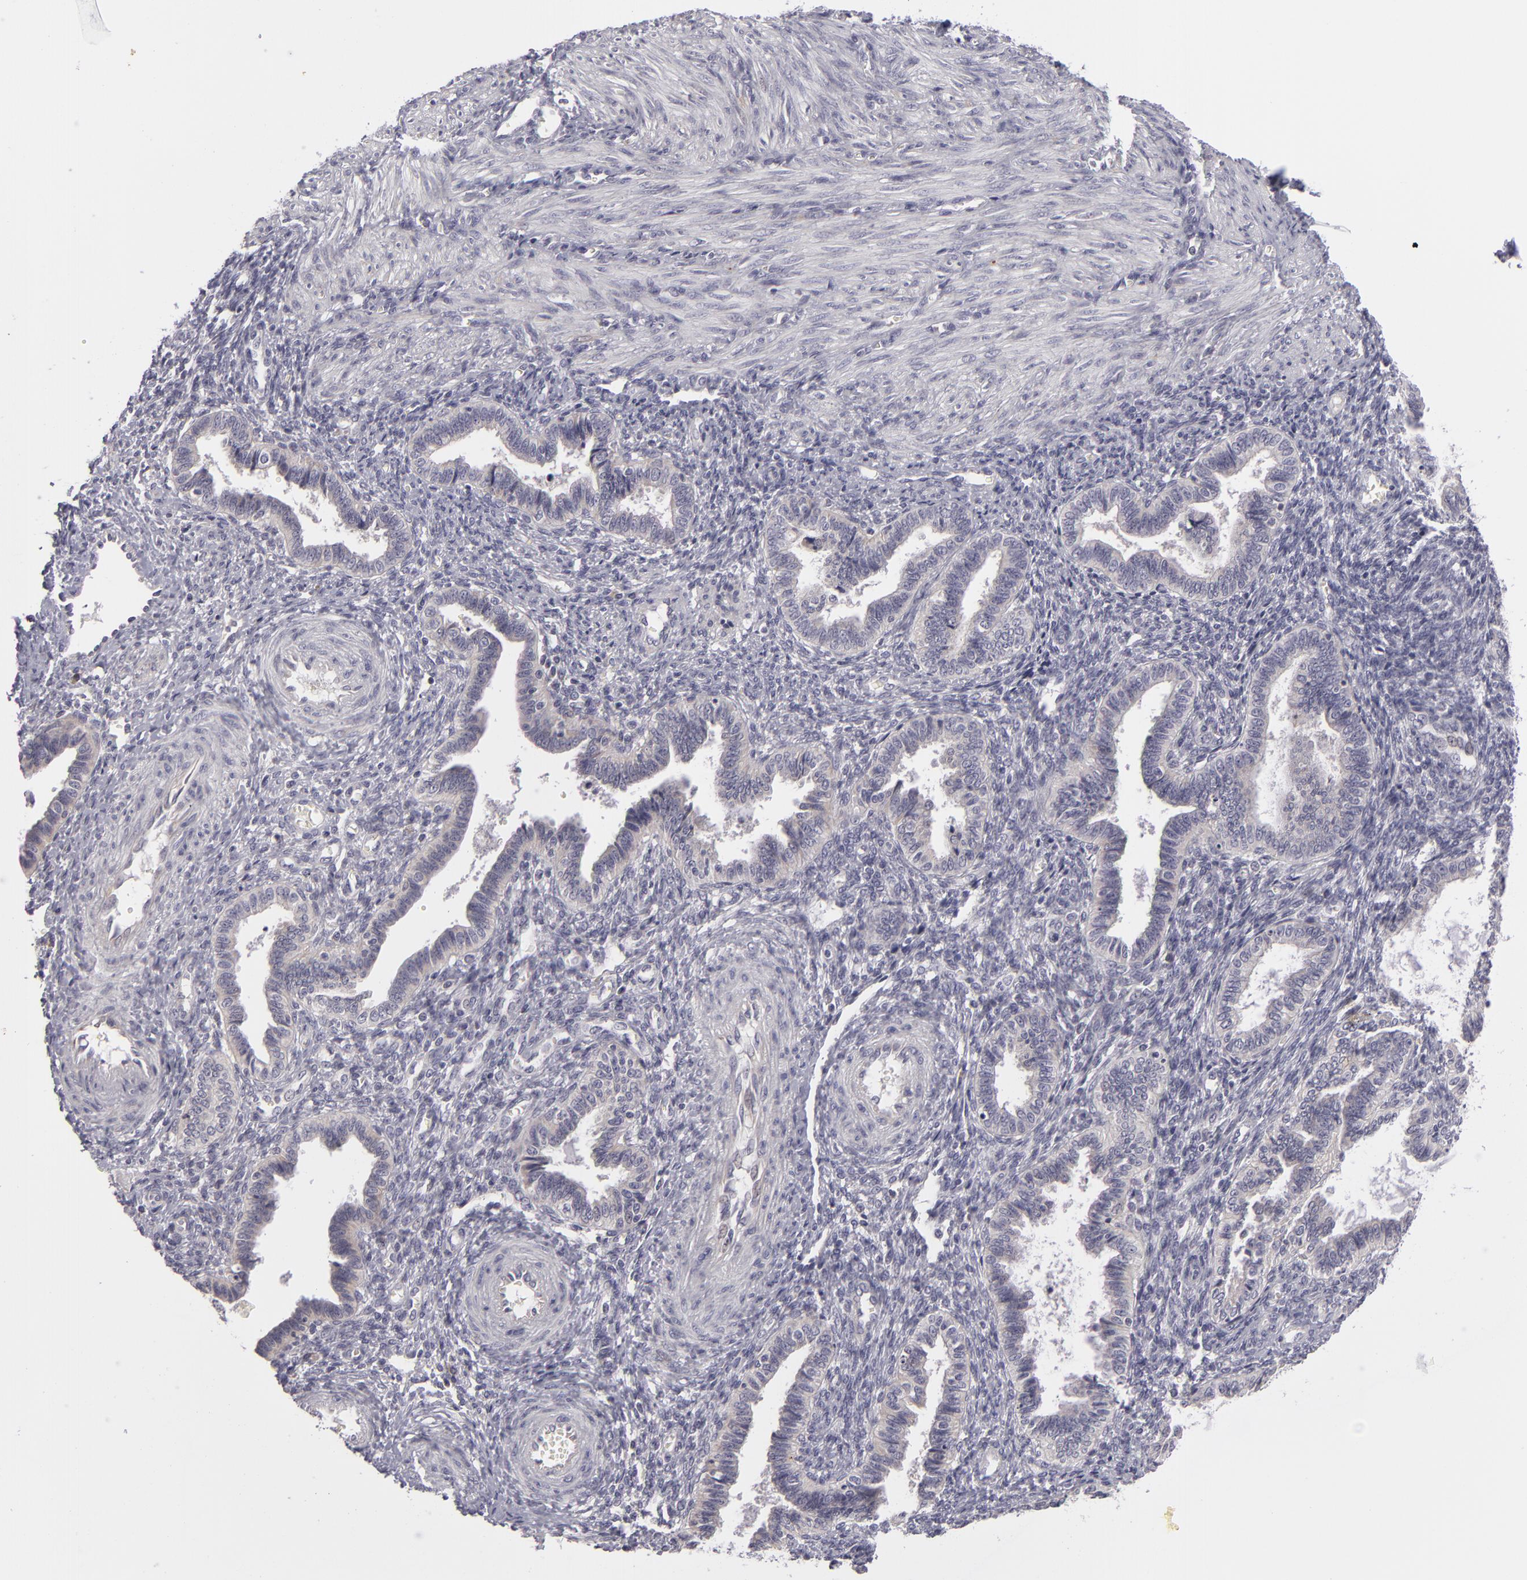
{"staining": {"intensity": "negative", "quantity": "none", "location": "none"}, "tissue": "endometrium", "cell_type": "Cells in endometrial stroma", "image_type": "normal", "snomed": [{"axis": "morphology", "description": "Normal tissue, NOS"}, {"axis": "topography", "description": "Endometrium"}], "caption": "High power microscopy photomicrograph of an immunohistochemistry photomicrograph of normal endometrium, revealing no significant positivity in cells in endometrial stroma. (Brightfield microscopy of DAB (3,3'-diaminobenzidine) IHC at high magnification).", "gene": "ATP2B3", "patient": {"sex": "female", "age": 36}}